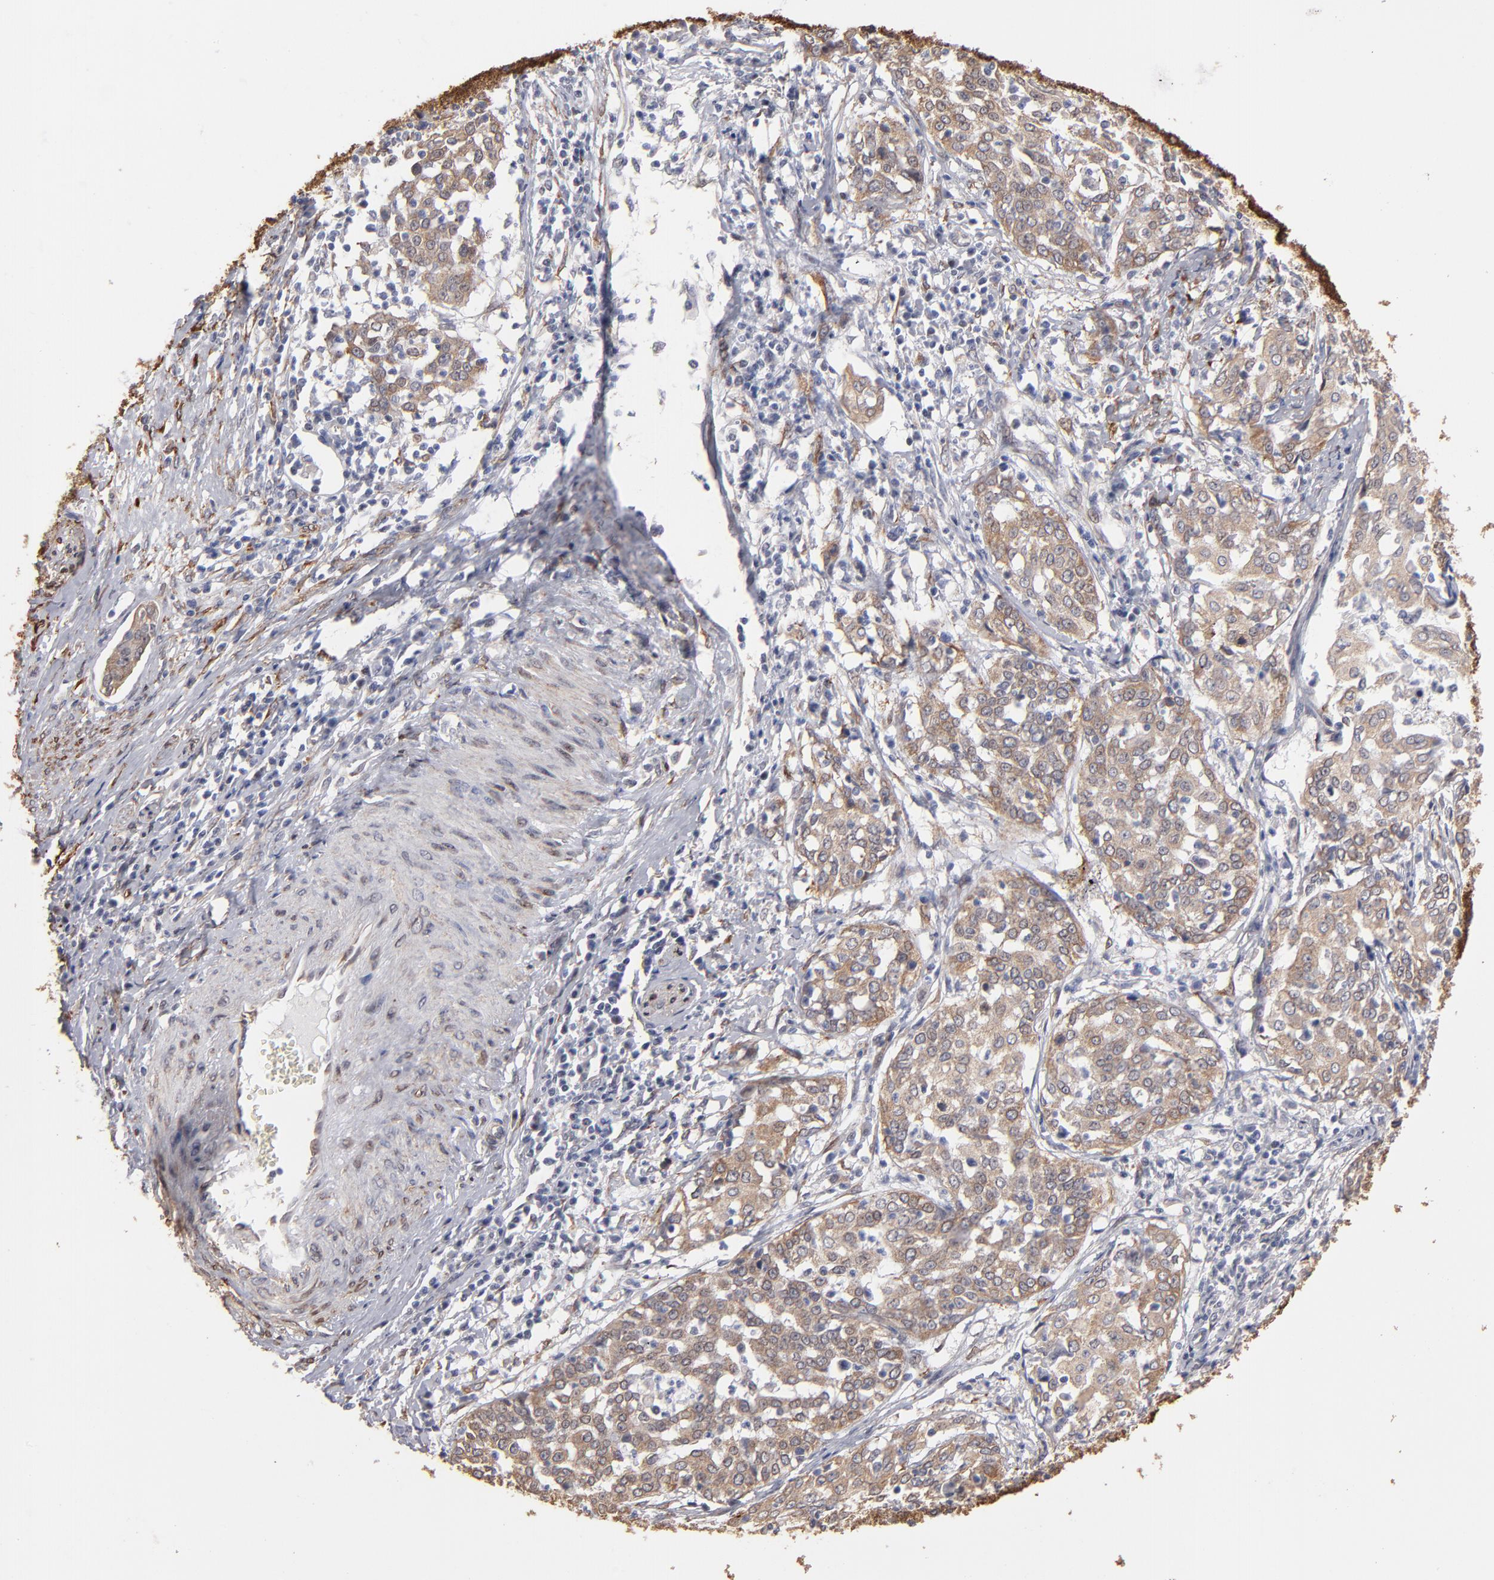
{"staining": {"intensity": "weak", "quantity": ">75%", "location": "cytoplasmic/membranous"}, "tissue": "cervical cancer", "cell_type": "Tumor cells", "image_type": "cancer", "snomed": [{"axis": "morphology", "description": "Squamous cell carcinoma, NOS"}, {"axis": "topography", "description": "Cervix"}], "caption": "The histopathology image demonstrates a brown stain indicating the presence of a protein in the cytoplasmic/membranous of tumor cells in squamous cell carcinoma (cervical).", "gene": "PGRMC1", "patient": {"sex": "female", "age": 39}}